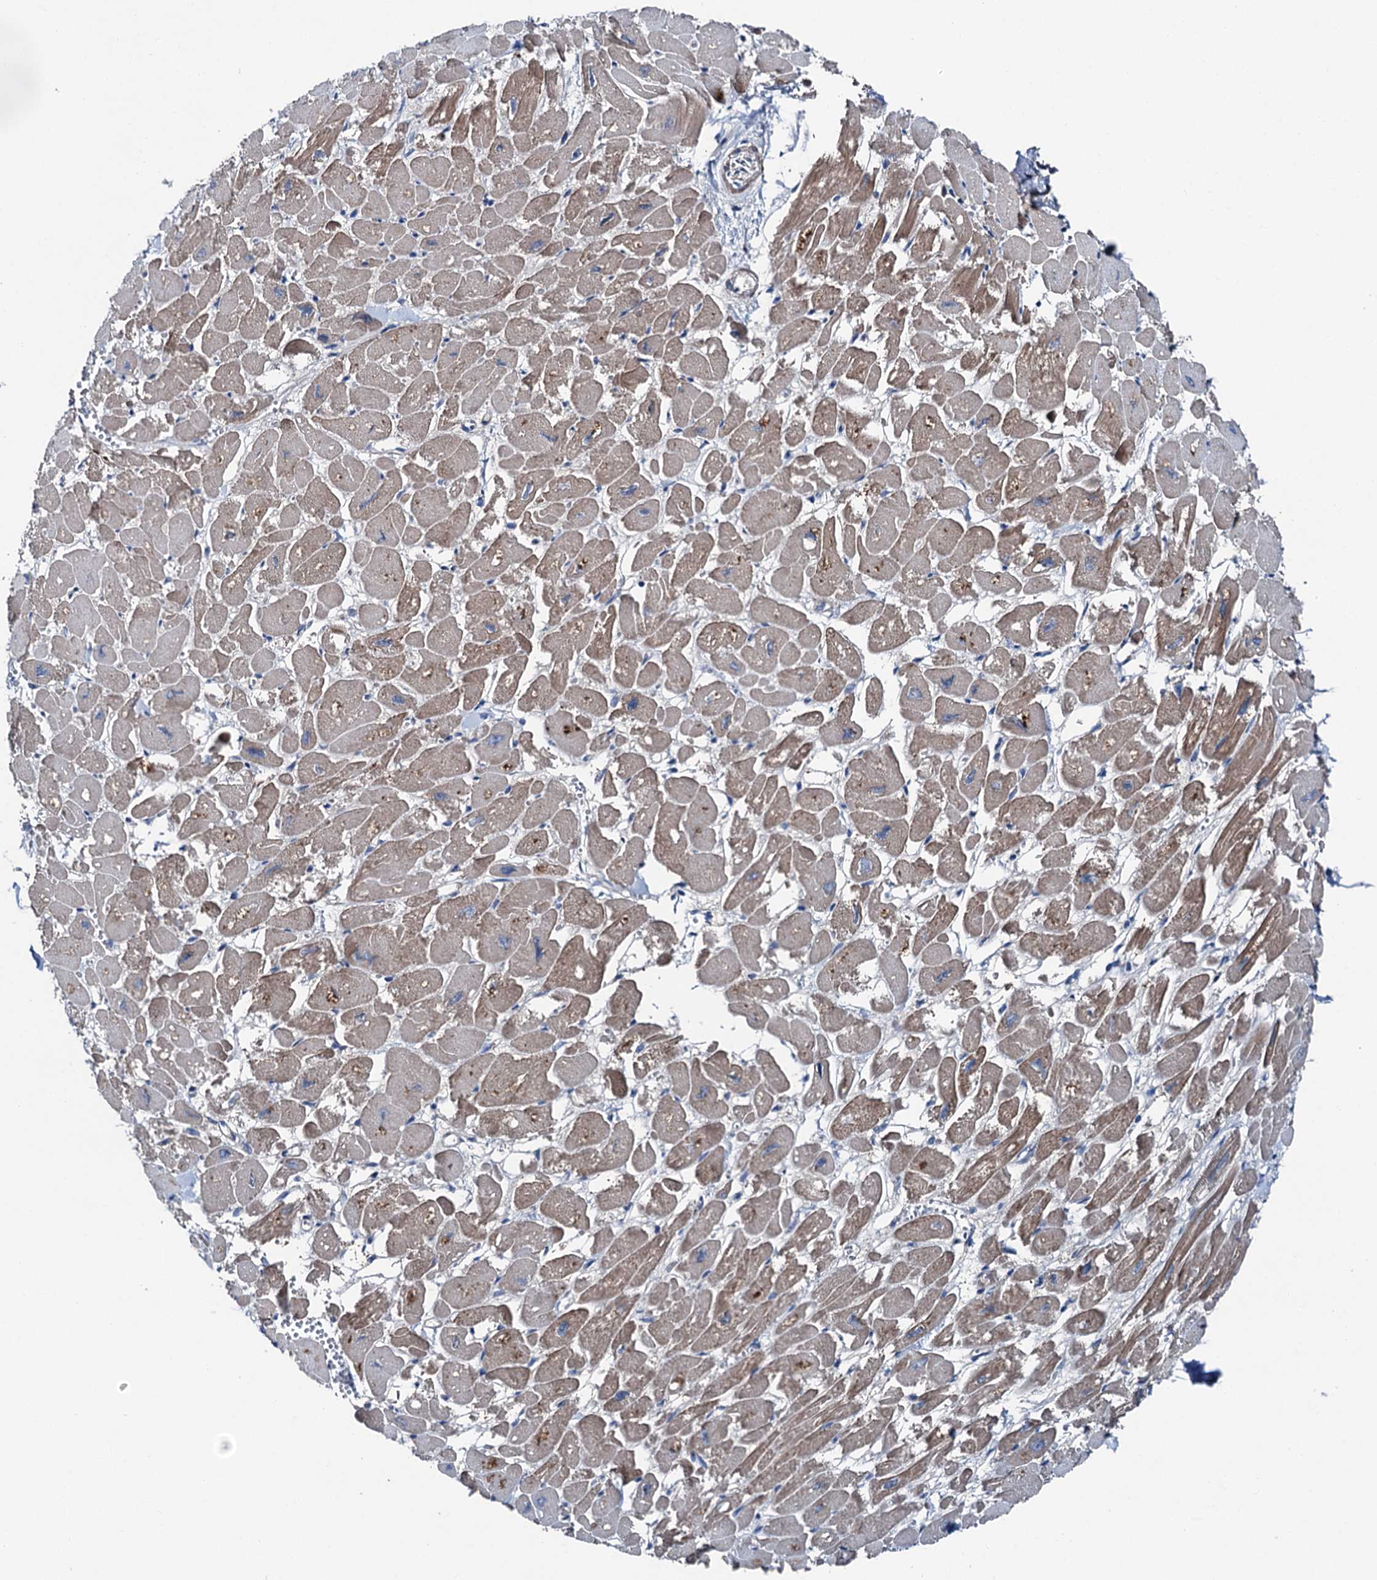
{"staining": {"intensity": "moderate", "quantity": "25%-75%", "location": "cytoplasmic/membranous"}, "tissue": "heart muscle", "cell_type": "Cardiomyocytes", "image_type": "normal", "snomed": [{"axis": "morphology", "description": "Normal tissue, NOS"}, {"axis": "topography", "description": "Heart"}], "caption": "Immunohistochemistry (DAB (3,3'-diaminobenzidine)) staining of unremarkable heart muscle displays moderate cytoplasmic/membranous protein positivity in about 25%-75% of cardiomyocytes. (Brightfield microscopy of DAB IHC at high magnification).", "gene": "SLC22A25", "patient": {"sex": "male", "age": 54}}